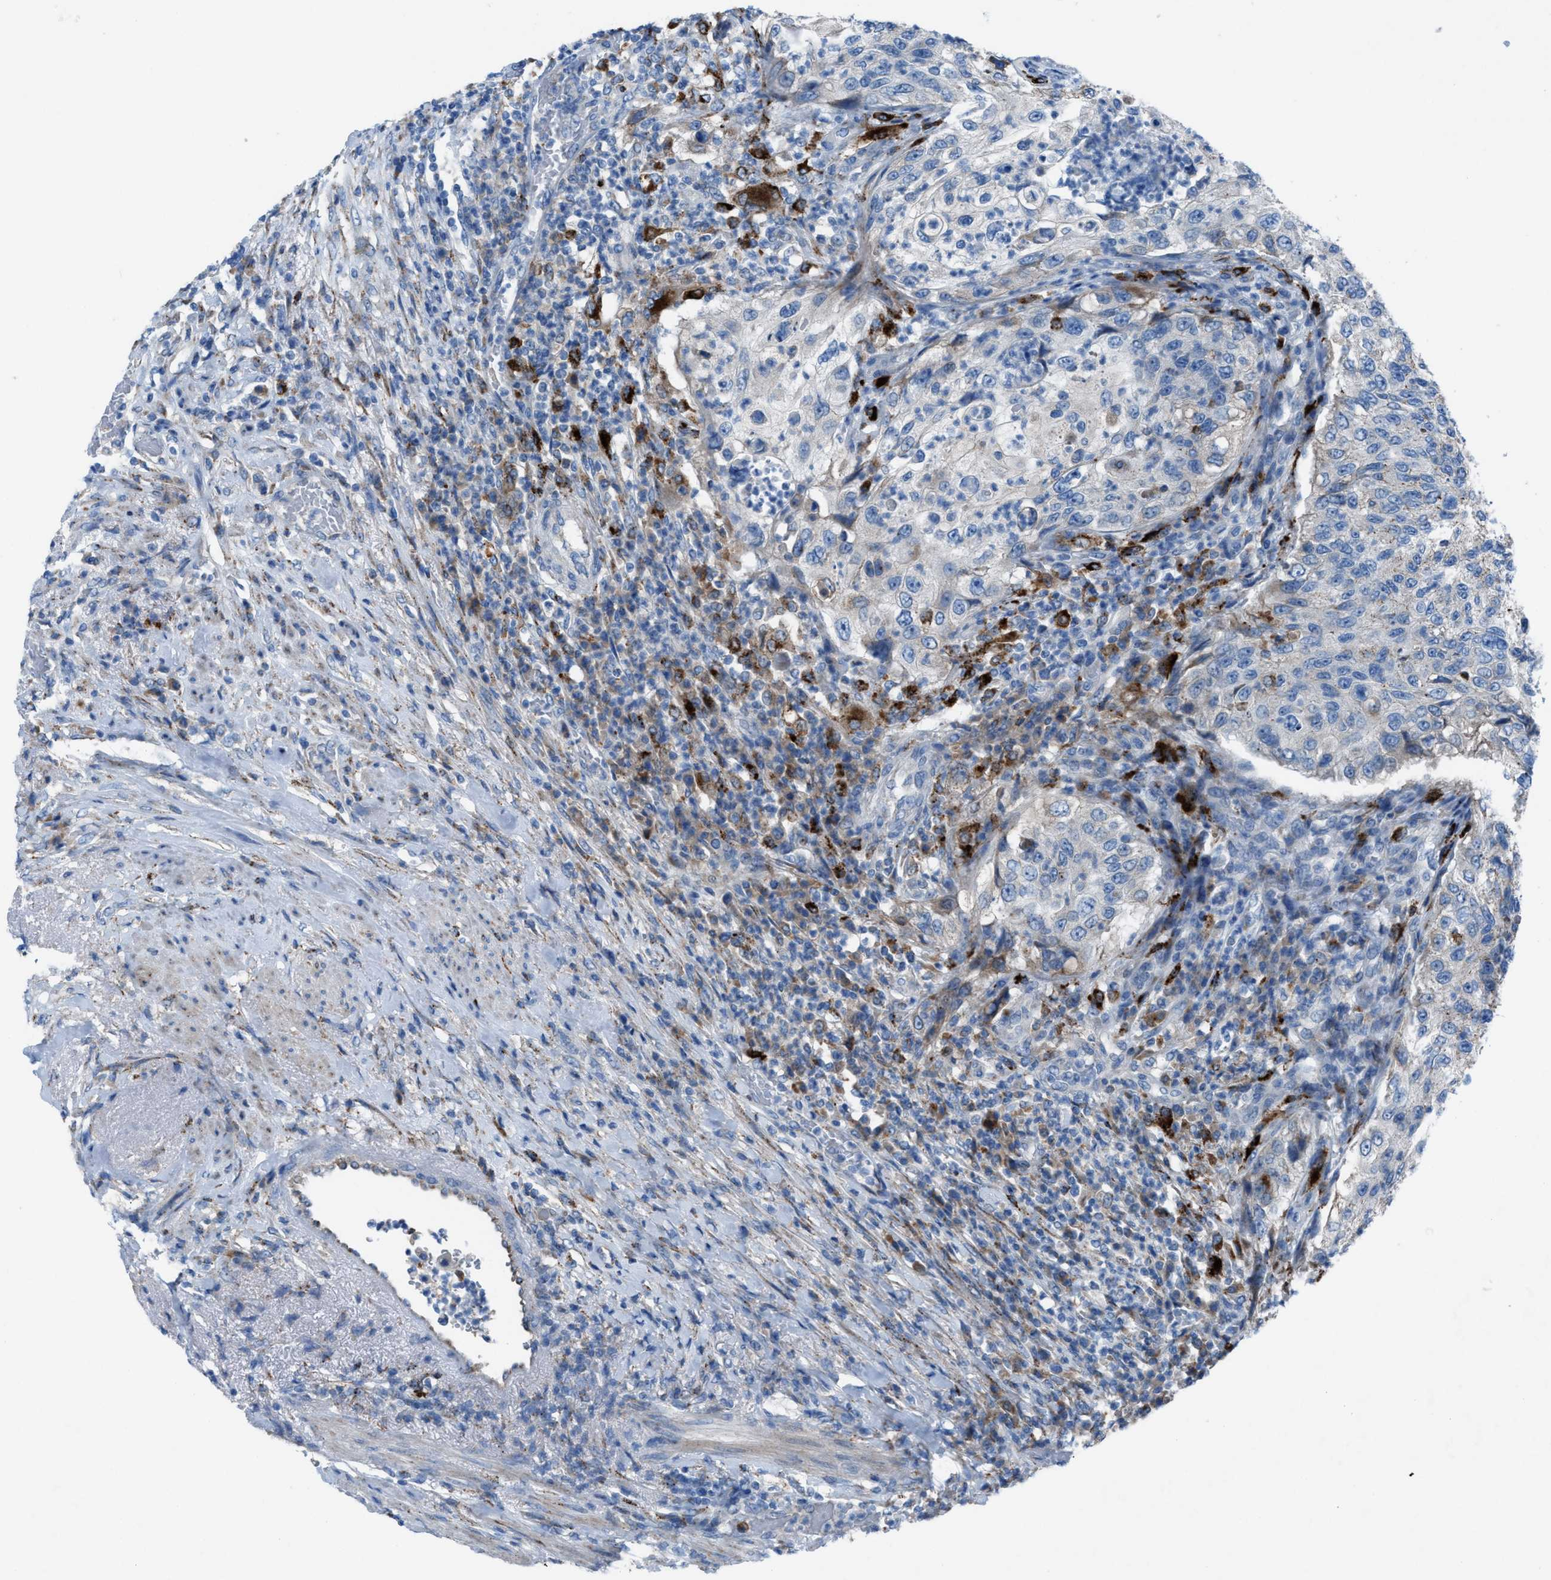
{"staining": {"intensity": "negative", "quantity": "none", "location": "none"}, "tissue": "urothelial cancer", "cell_type": "Tumor cells", "image_type": "cancer", "snomed": [{"axis": "morphology", "description": "Urothelial carcinoma, High grade"}, {"axis": "topography", "description": "Urinary bladder"}], "caption": "Immunohistochemistry photomicrograph of neoplastic tissue: human urothelial cancer stained with DAB demonstrates no significant protein expression in tumor cells.", "gene": "CD1B", "patient": {"sex": "female", "age": 60}}